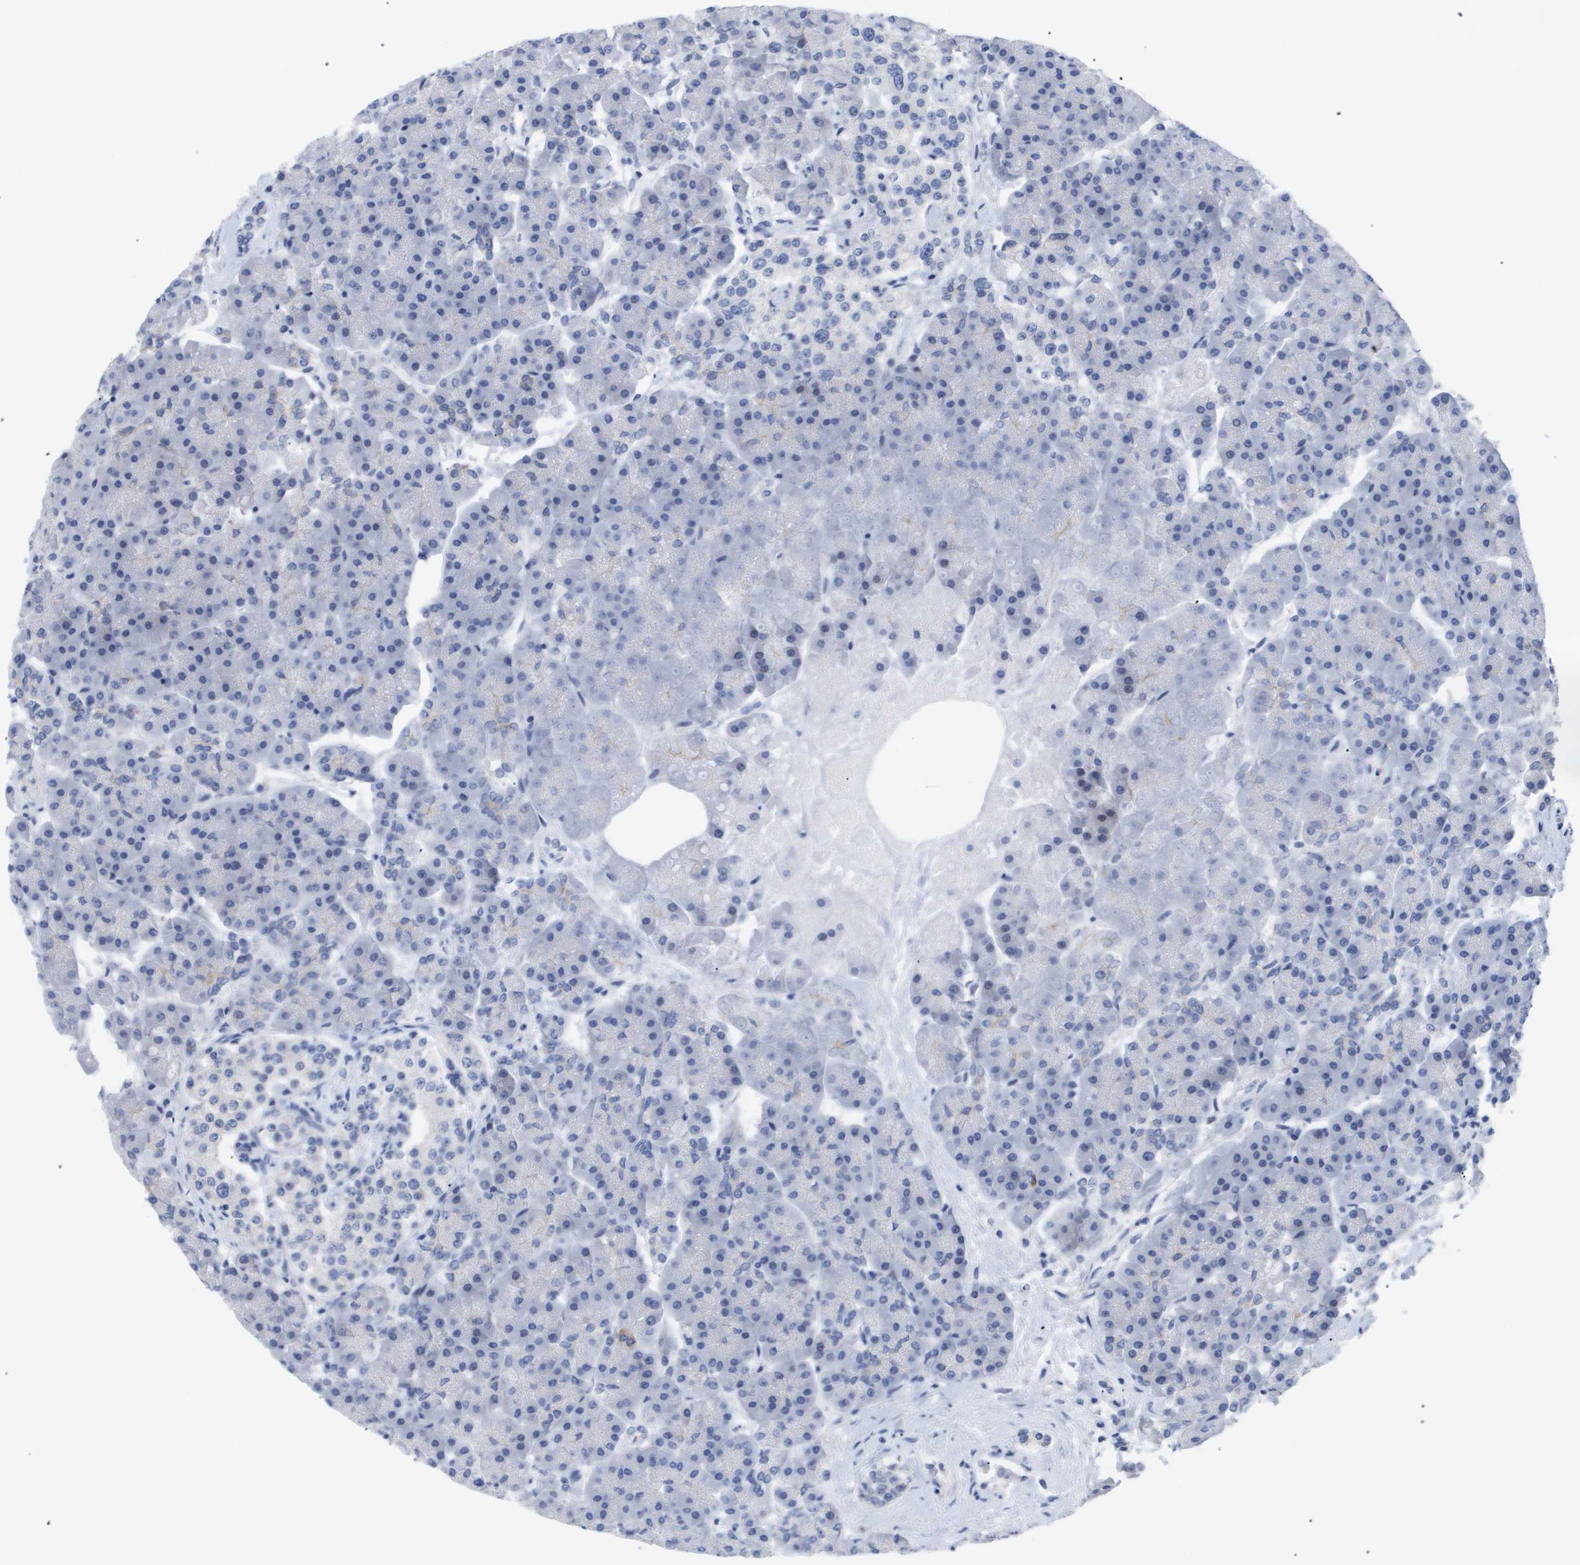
{"staining": {"intensity": "moderate", "quantity": "<25%", "location": "cytoplasmic/membranous"}, "tissue": "pancreas", "cell_type": "Exocrine glandular cells", "image_type": "normal", "snomed": [{"axis": "morphology", "description": "Normal tissue, NOS"}, {"axis": "topography", "description": "Pancreas"}], "caption": "IHC micrograph of normal pancreas stained for a protein (brown), which displays low levels of moderate cytoplasmic/membranous positivity in about <25% of exocrine glandular cells.", "gene": "CAV3", "patient": {"sex": "female", "age": 70}}